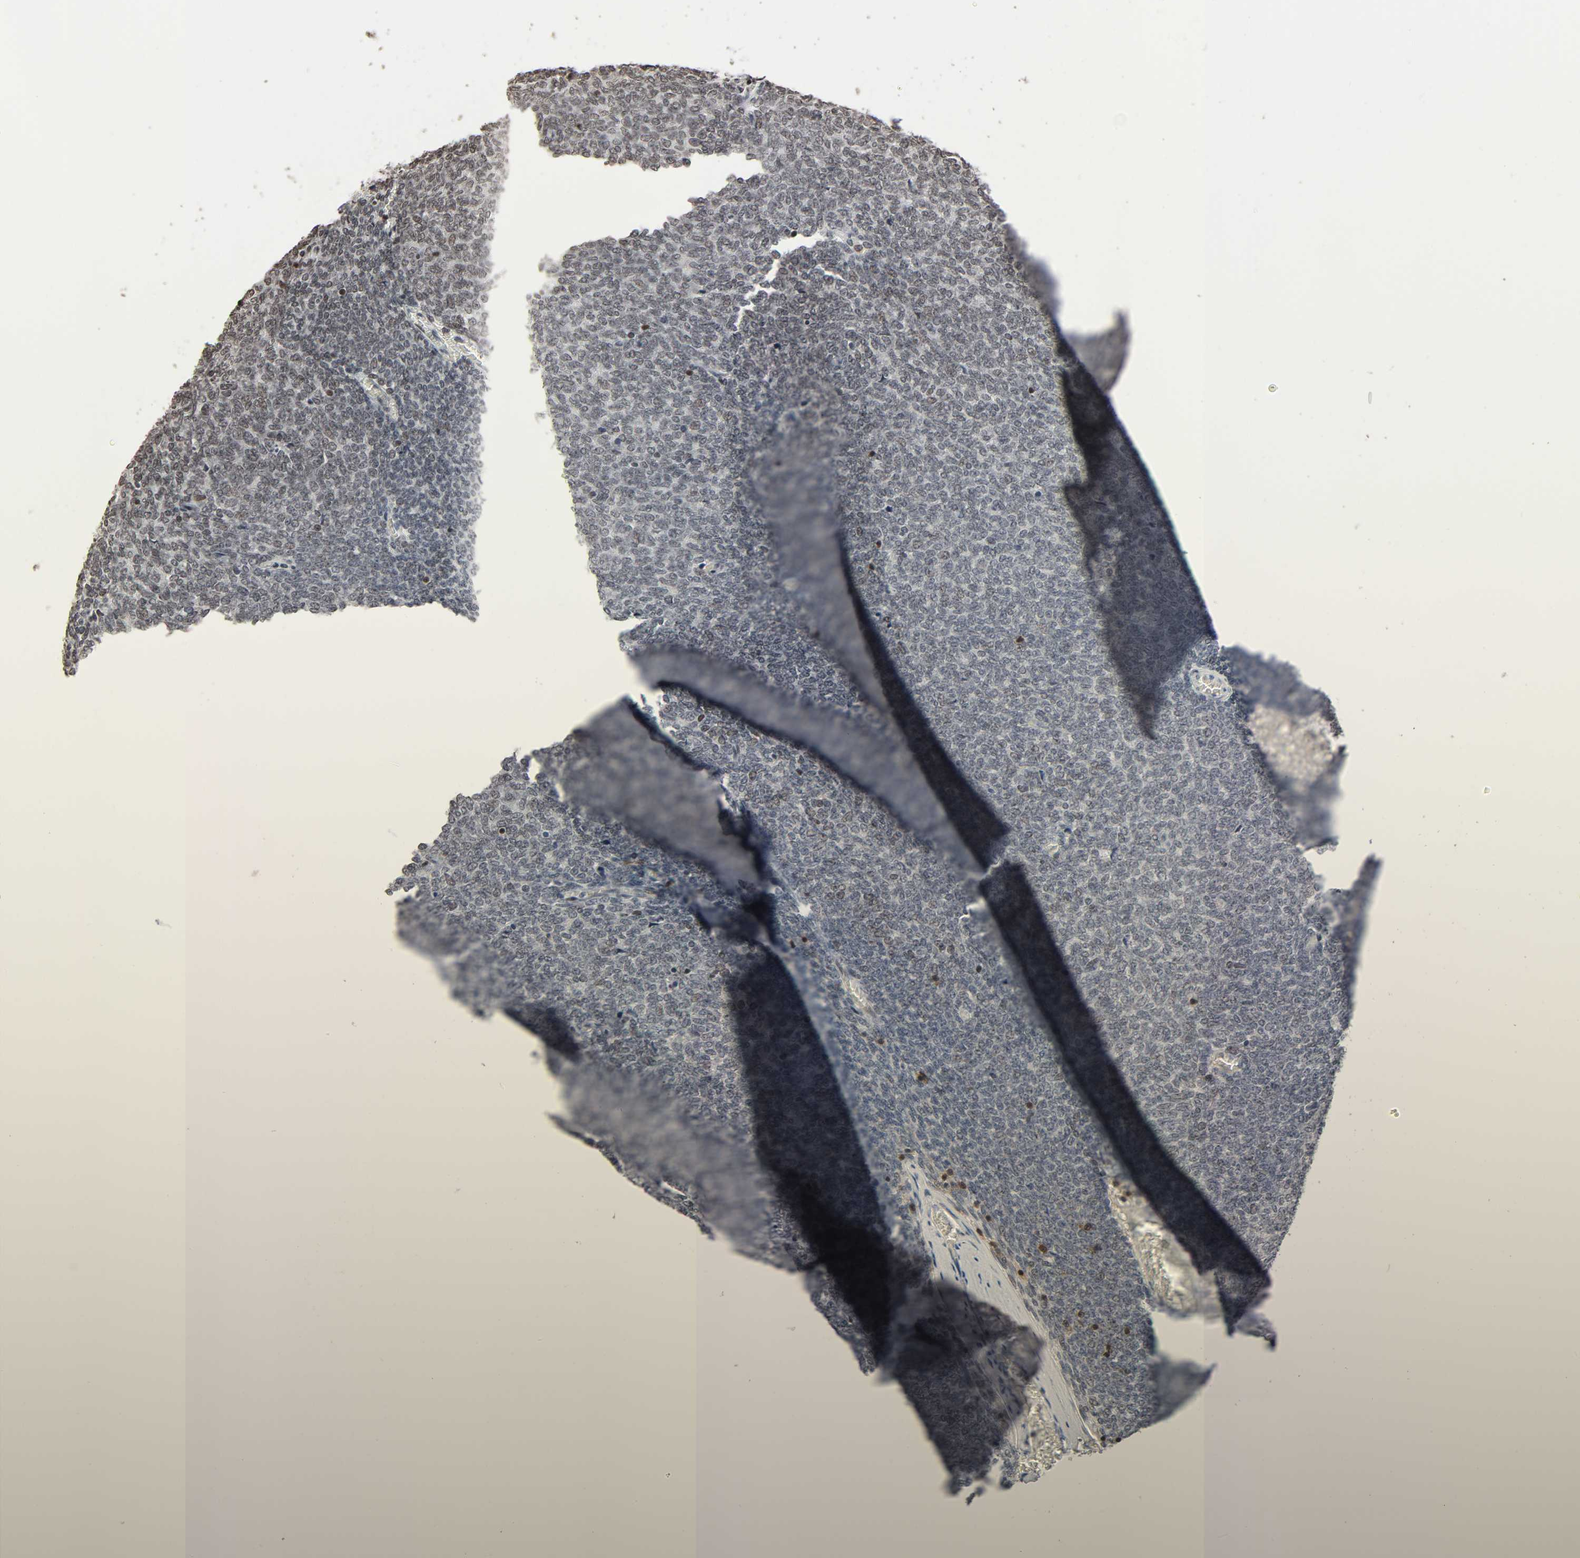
{"staining": {"intensity": "negative", "quantity": "none", "location": "none"}, "tissue": "renal cancer", "cell_type": "Tumor cells", "image_type": "cancer", "snomed": [{"axis": "morphology", "description": "Neoplasm, malignant, NOS"}, {"axis": "topography", "description": "Kidney"}], "caption": "Immunohistochemical staining of human renal malignant neoplasm displays no significant staining in tumor cells.", "gene": "STK4", "patient": {"sex": "male", "age": 28}}